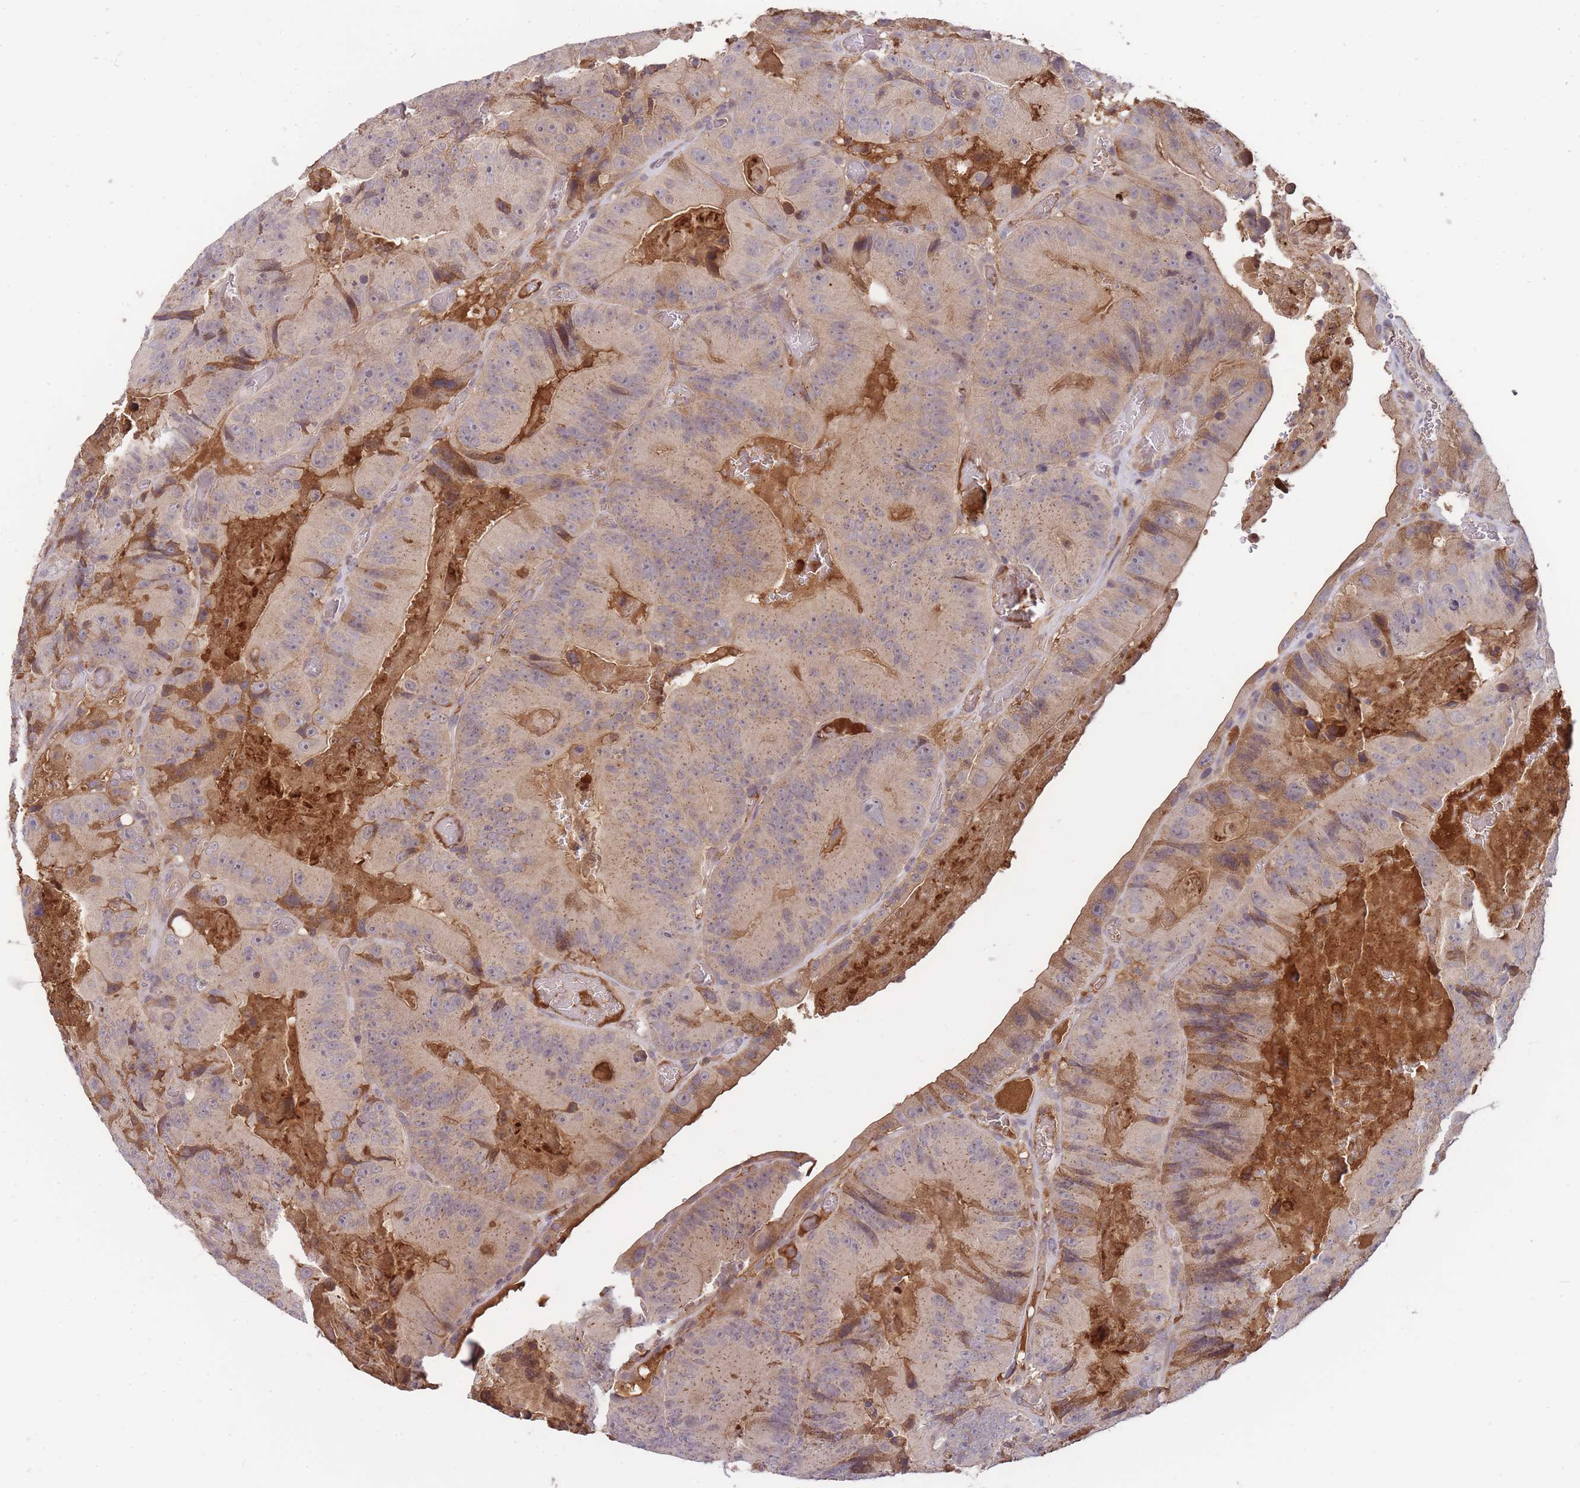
{"staining": {"intensity": "moderate", "quantity": "25%-75%", "location": "cytoplasmic/membranous"}, "tissue": "colorectal cancer", "cell_type": "Tumor cells", "image_type": "cancer", "snomed": [{"axis": "morphology", "description": "Adenocarcinoma, NOS"}, {"axis": "topography", "description": "Colon"}], "caption": "DAB (3,3'-diaminobenzidine) immunohistochemical staining of adenocarcinoma (colorectal) reveals moderate cytoplasmic/membranous protein staining in about 25%-75% of tumor cells.", "gene": "RALGDS", "patient": {"sex": "female", "age": 86}}